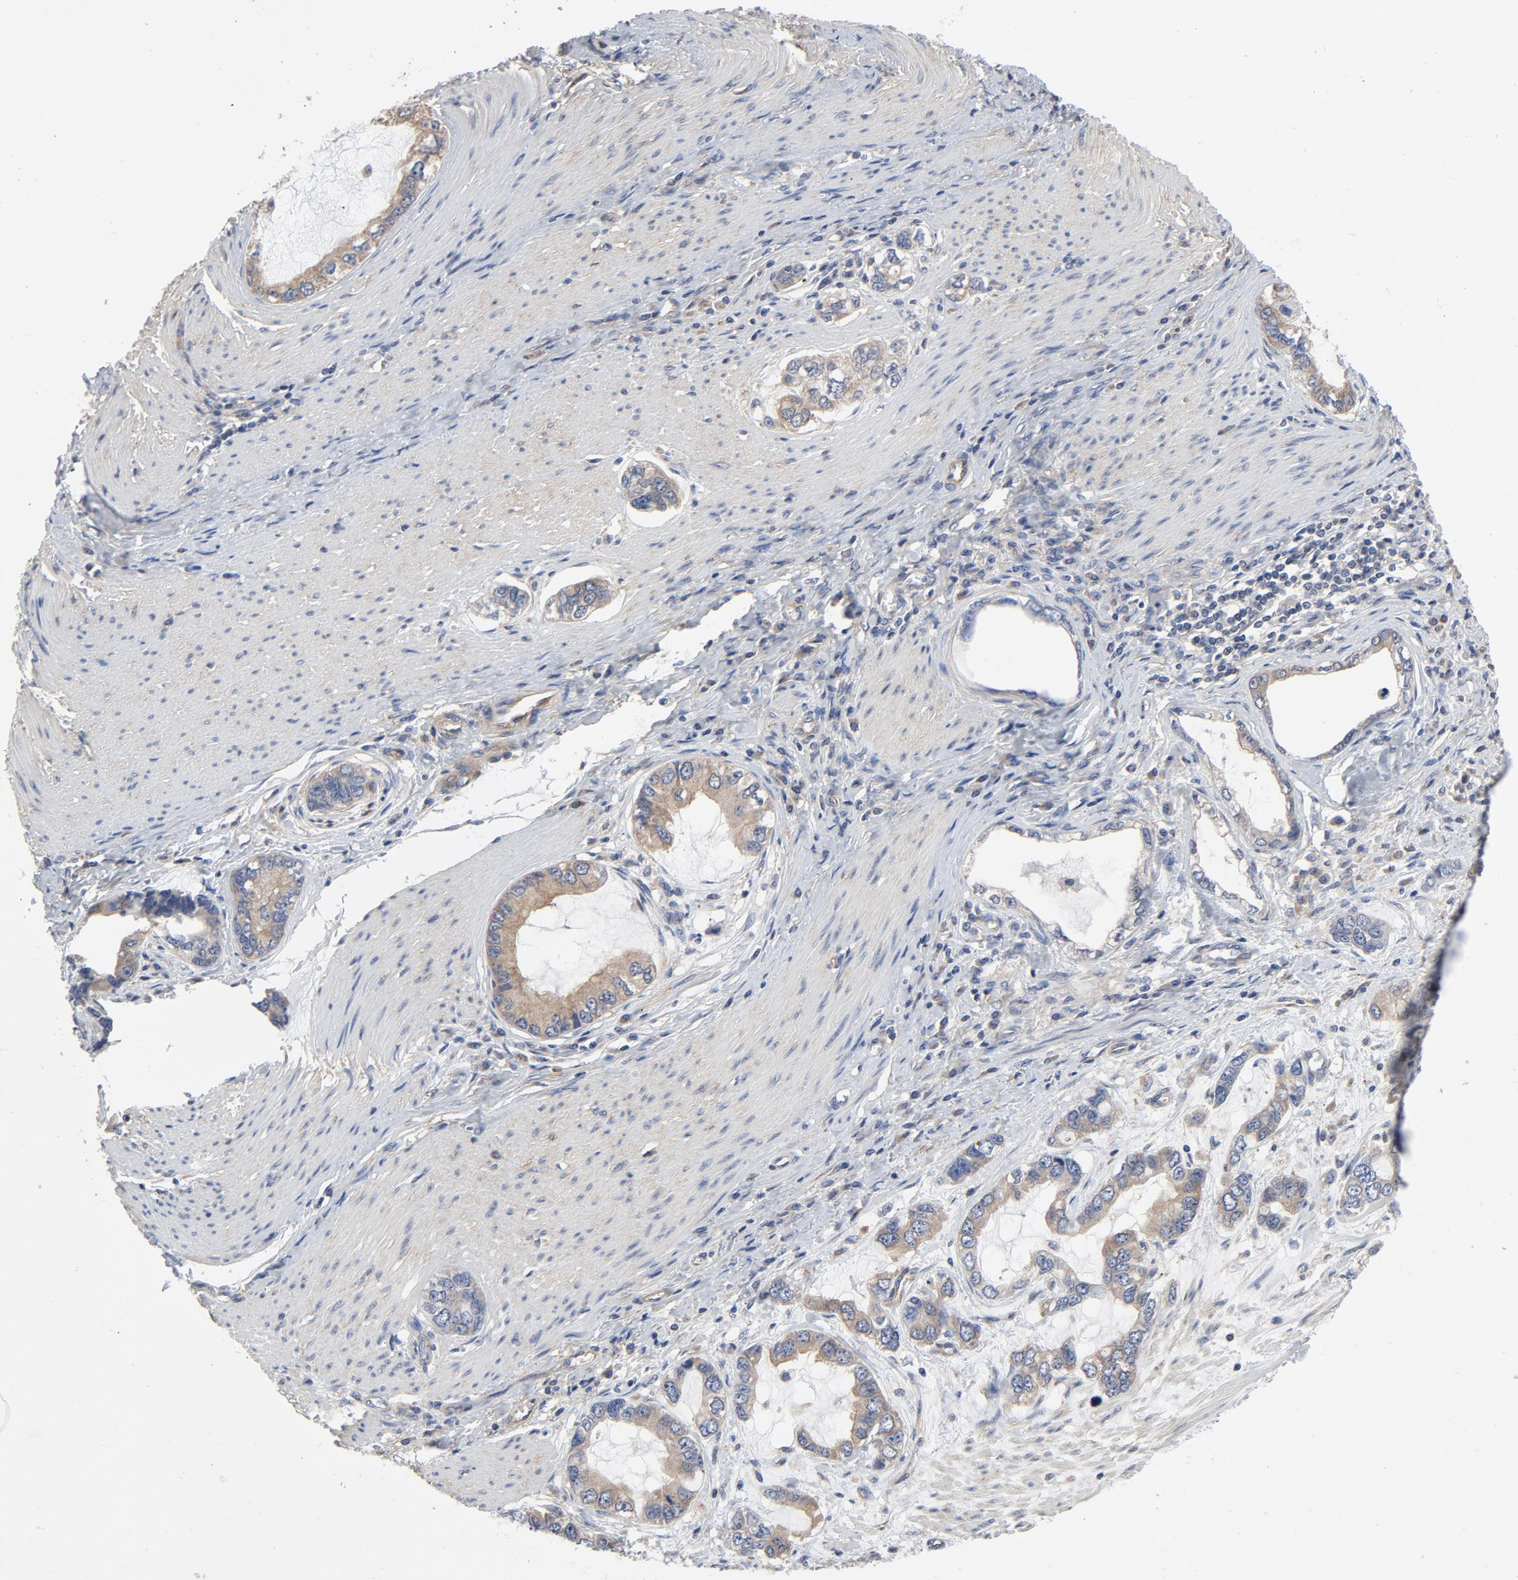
{"staining": {"intensity": "moderate", "quantity": ">75%", "location": "cytoplasmic/membranous"}, "tissue": "stomach cancer", "cell_type": "Tumor cells", "image_type": "cancer", "snomed": [{"axis": "morphology", "description": "Adenocarcinoma, NOS"}, {"axis": "topography", "description": "Stomach, lower"}], "caption": "This is an image of immunohistochemistry staining of adenocarcinoma (stomach), which shows moderate expression in the cytoplasmic/membranous of tumor cells.", "gene": "DYNLT3", "patient": {"sex": "female", "age": 93}}